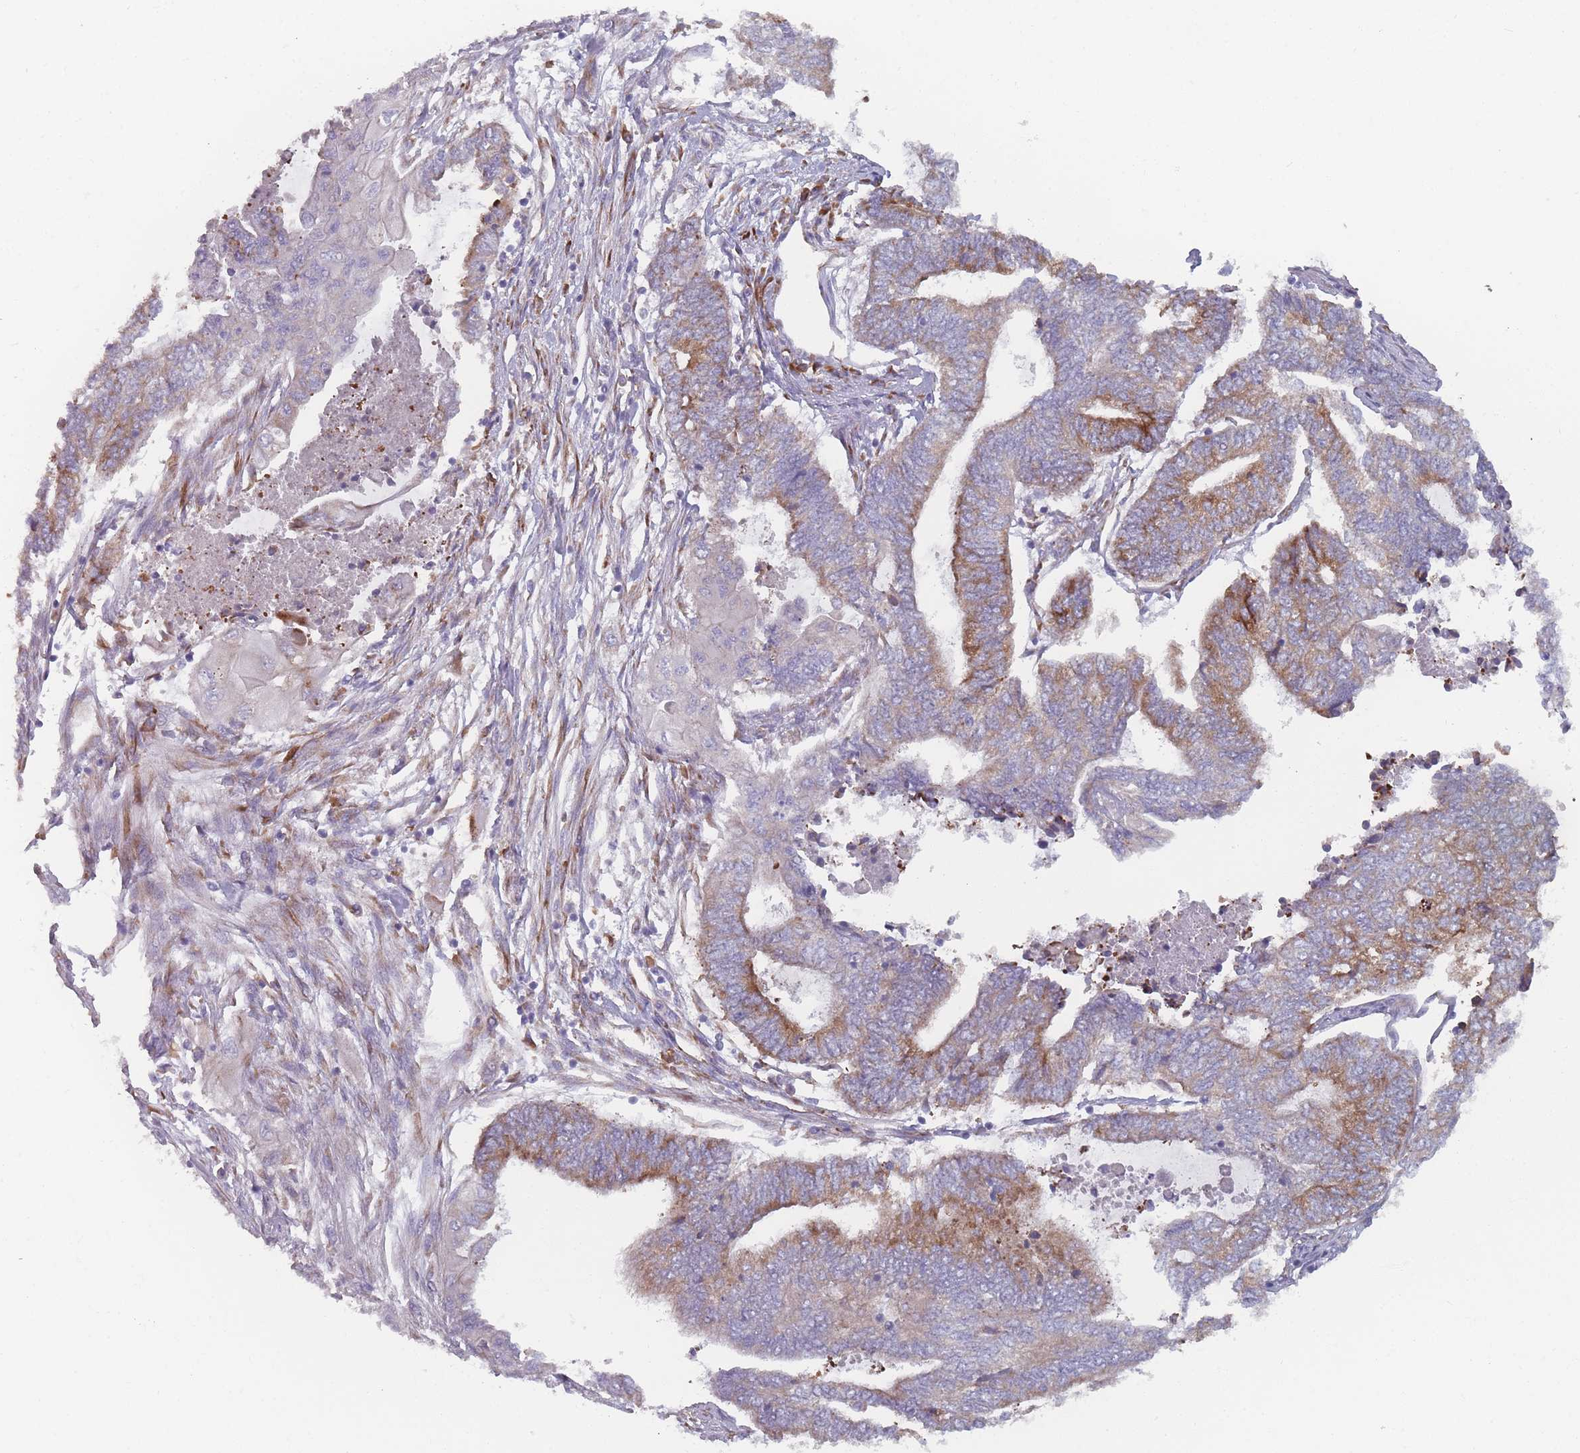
{"staining": {"intensity": "moderate", "quantity": ">75%", "location": "cytoplasmic/membranous"}, "tissue": "endometrial cancer", "cell_type": "Tumor cells", "image_type": "cancer", "snomed": [{"axis": "morphology", "description": "Adenocarcinoma, NOS"}, {"axis": "topography", "description": "Uterus"}, {"axis": "topography", "description": "Endometrium"}], "caption": "This is a histology image of IHC staining of endometrial cancer (adenocarcinoma), which shows moderate expression in the cytoplasmic/membranous of tumor cells.", "gene": "CACNG5", "patient": {"sex": "female", "age": 70}}